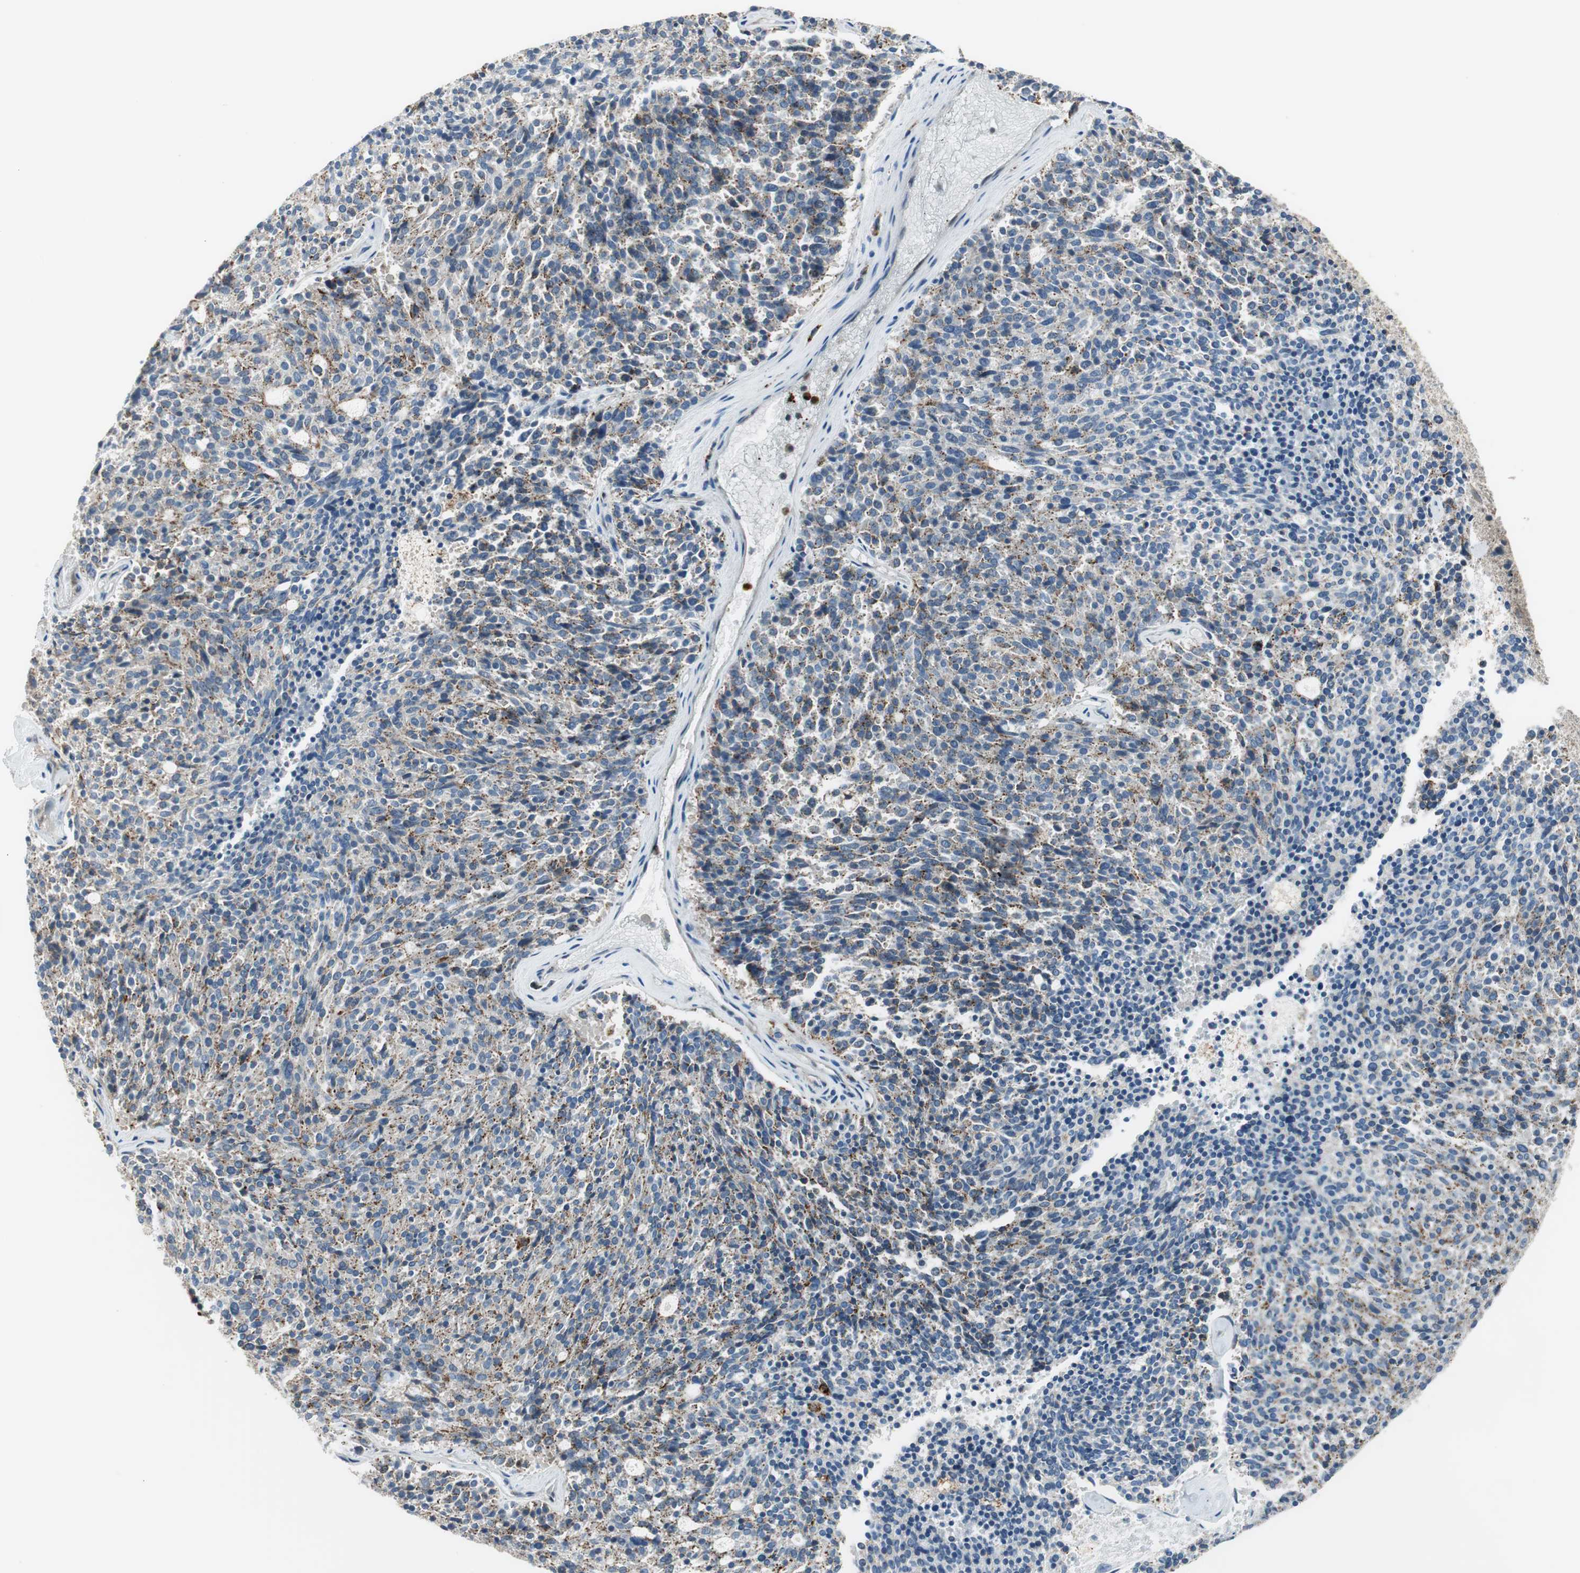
{"staining": {"intensity": "moderate", "quantity": "25%-75%", "location": "cytoplasmic/membranous"}, "tissue": "carcinoid", "cell_type": "Tumor cells", "image_type": "cancer", "snomed": [{"axis": "morphology", "description": "Carcinoid, malignant, NOS"}, {"axis": "topography", "description": "Pancreas"}], "caption": "A histopathology image of carcinoid stained for a protein shows moderate cytoplasmic/membranous brown staining in tumor cells. The protein of interest is stained brown, and the nuclei are stained in blue (DAB IHC with brightfield microscopy, high magnification).", "gene": "NCK1", "patient": {"sex": "female", "age": 54}}